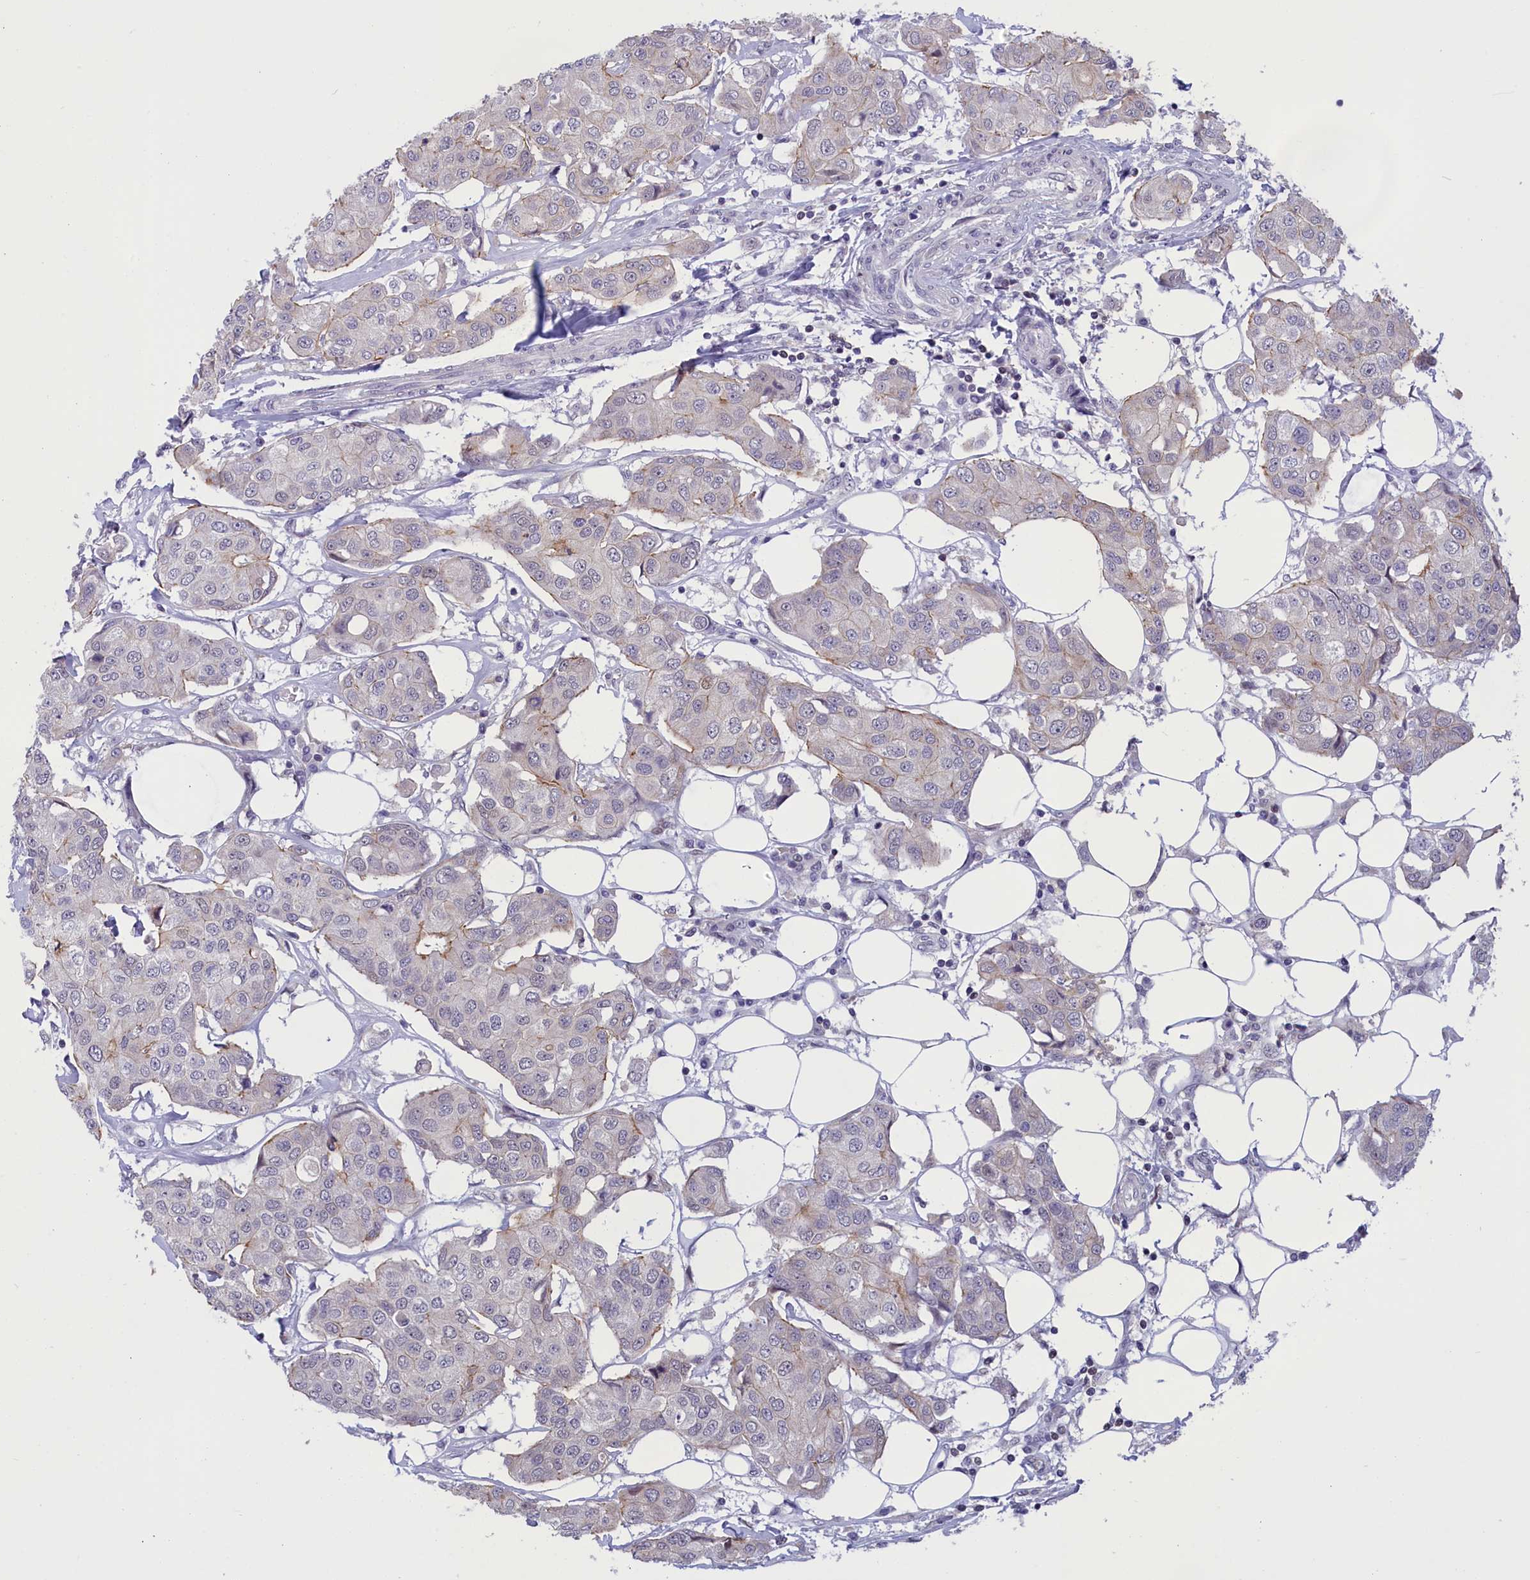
{"staining": {"intensity": "negative", "quantity": "none", "location": "none"}, "tissue": "breast cancer", "cell_type": "Tumor cells", "image_type": "cancer", "snomed": [{"axis": "morphology", "description": "Duct carcinoma"}, {"axis": "topography", "description": "Breast"}], "caption": "Immunohistochemistry (IHC) image of human breast cancer (invasive ductal carcinoma) stained for a protein (brown), which displays no staining in tumor cells.", "gene": "CORO2A", "patient": {"sex": "female", "age": 80}}